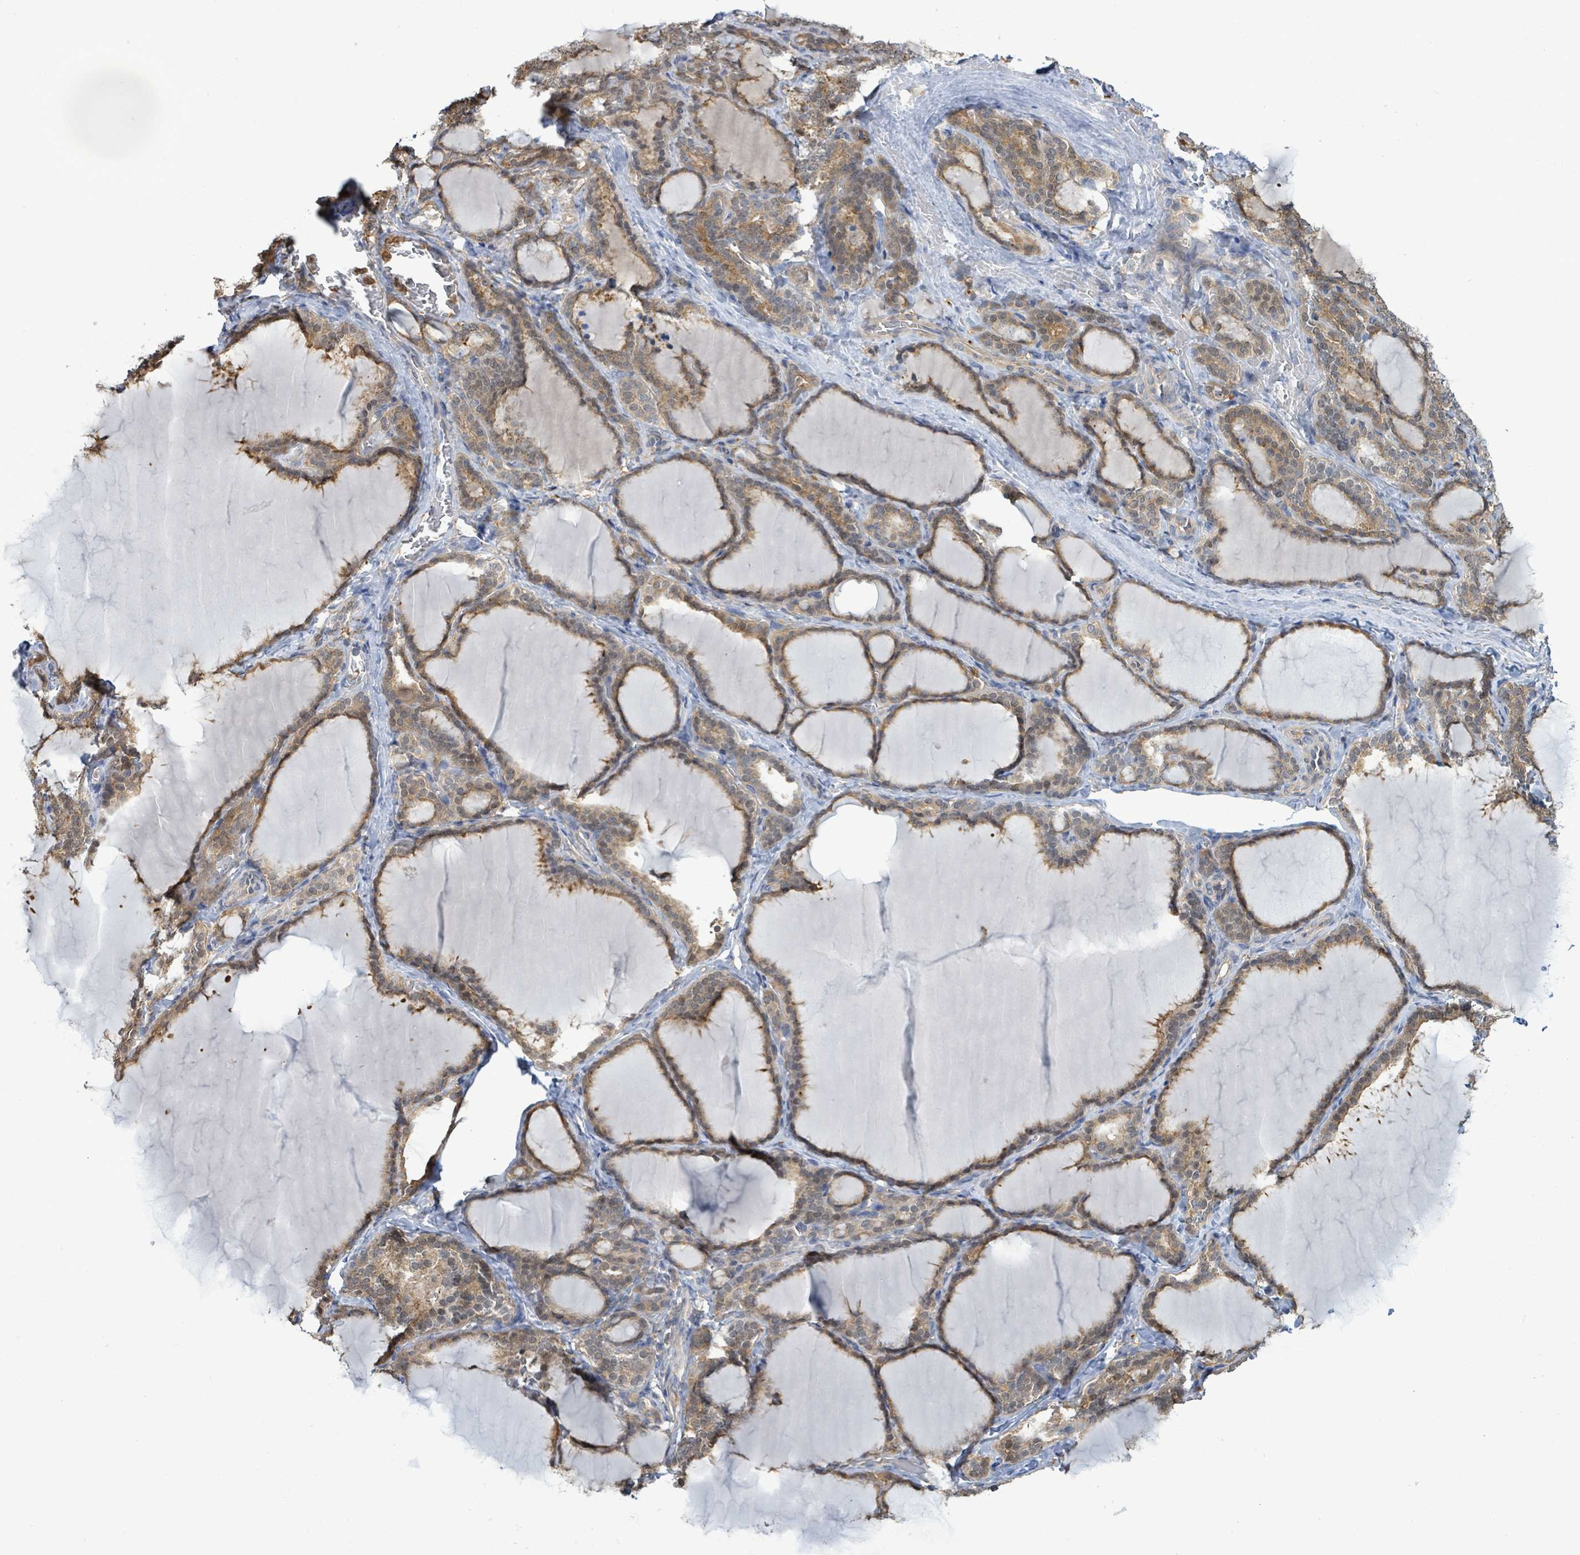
{"staining": {"intensity": "moderate", "quantity": ">75%", "location": "cytoplasmic/membranous"}, "tissue": "thyroid gland", "cell_type": "Glandular cells", "image_type": "normal", "snomed": [{"axis": "morphology", "description": "Normal tissue, NOS"}, {"axis": "topography", "description": "Thyroid gland"}], "caption": "High-magnification brightfield microscopy of normal thyroid gland stained with DAB (brown) and counterstained with hematoxylin (blue). glandular cells exhibit moderate cytoplasmic/membranous positivity is identified in about>75% of cells.", "gene": "PGAM1", "patient": {"sex": "female", "age": 31}}